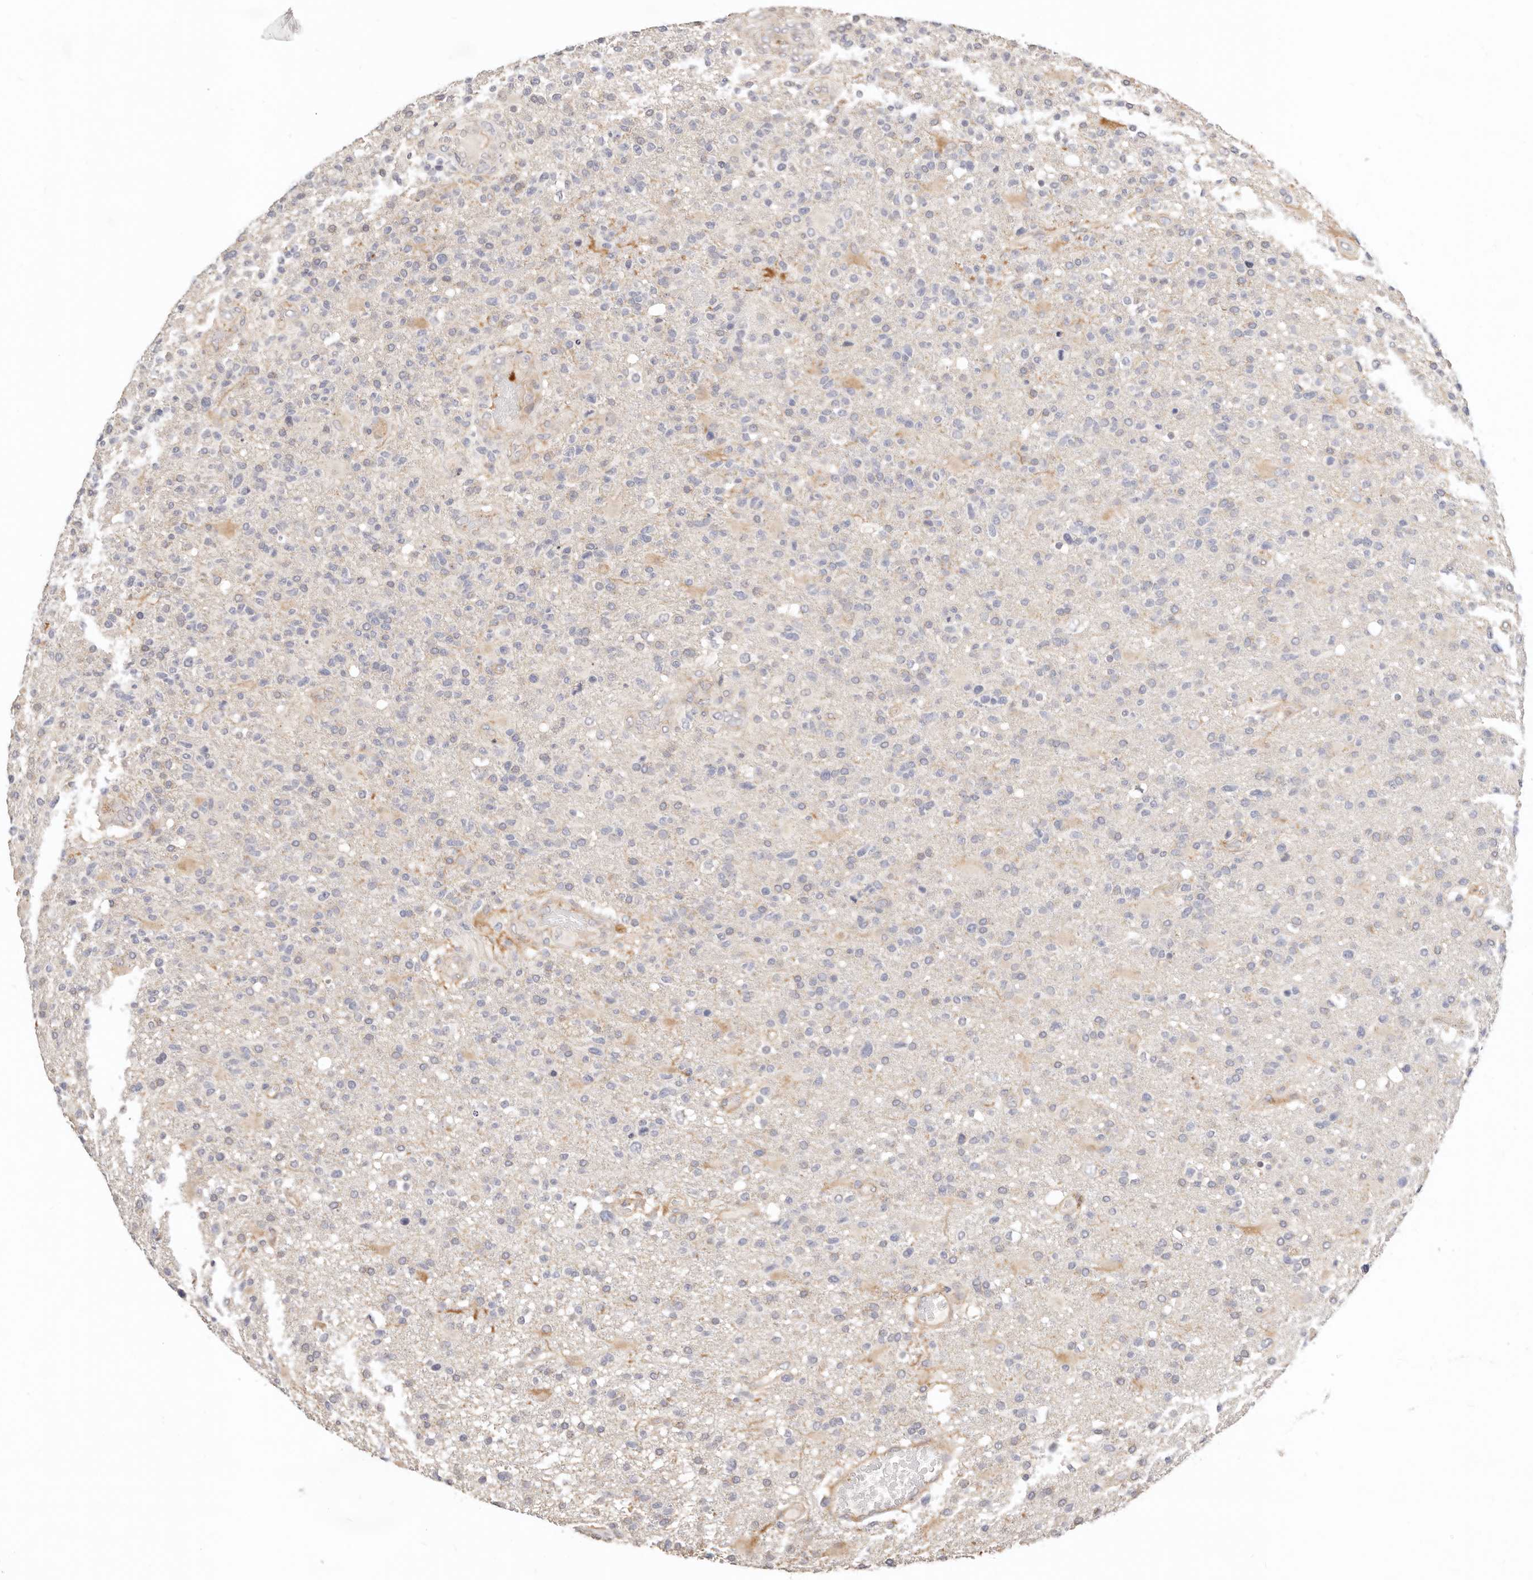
{"staining": {"intensity": "negative", "quantity": "none", "location": "none"}, "tissue": "glioma", "cell_type": "Tumor cells", "image_type": "cancer", "snomed": [{"axis": "morphology", "description": "Glioma, malignant, High grade"}, {"axis": "topography", "description": "Brain"}], "caption": "IHC of human high-grade glioma (malignant) demonstrates no positivity in tumor cells.", "gene": "ZRANB1", "patient": {"sex": "male", "age": 72}}